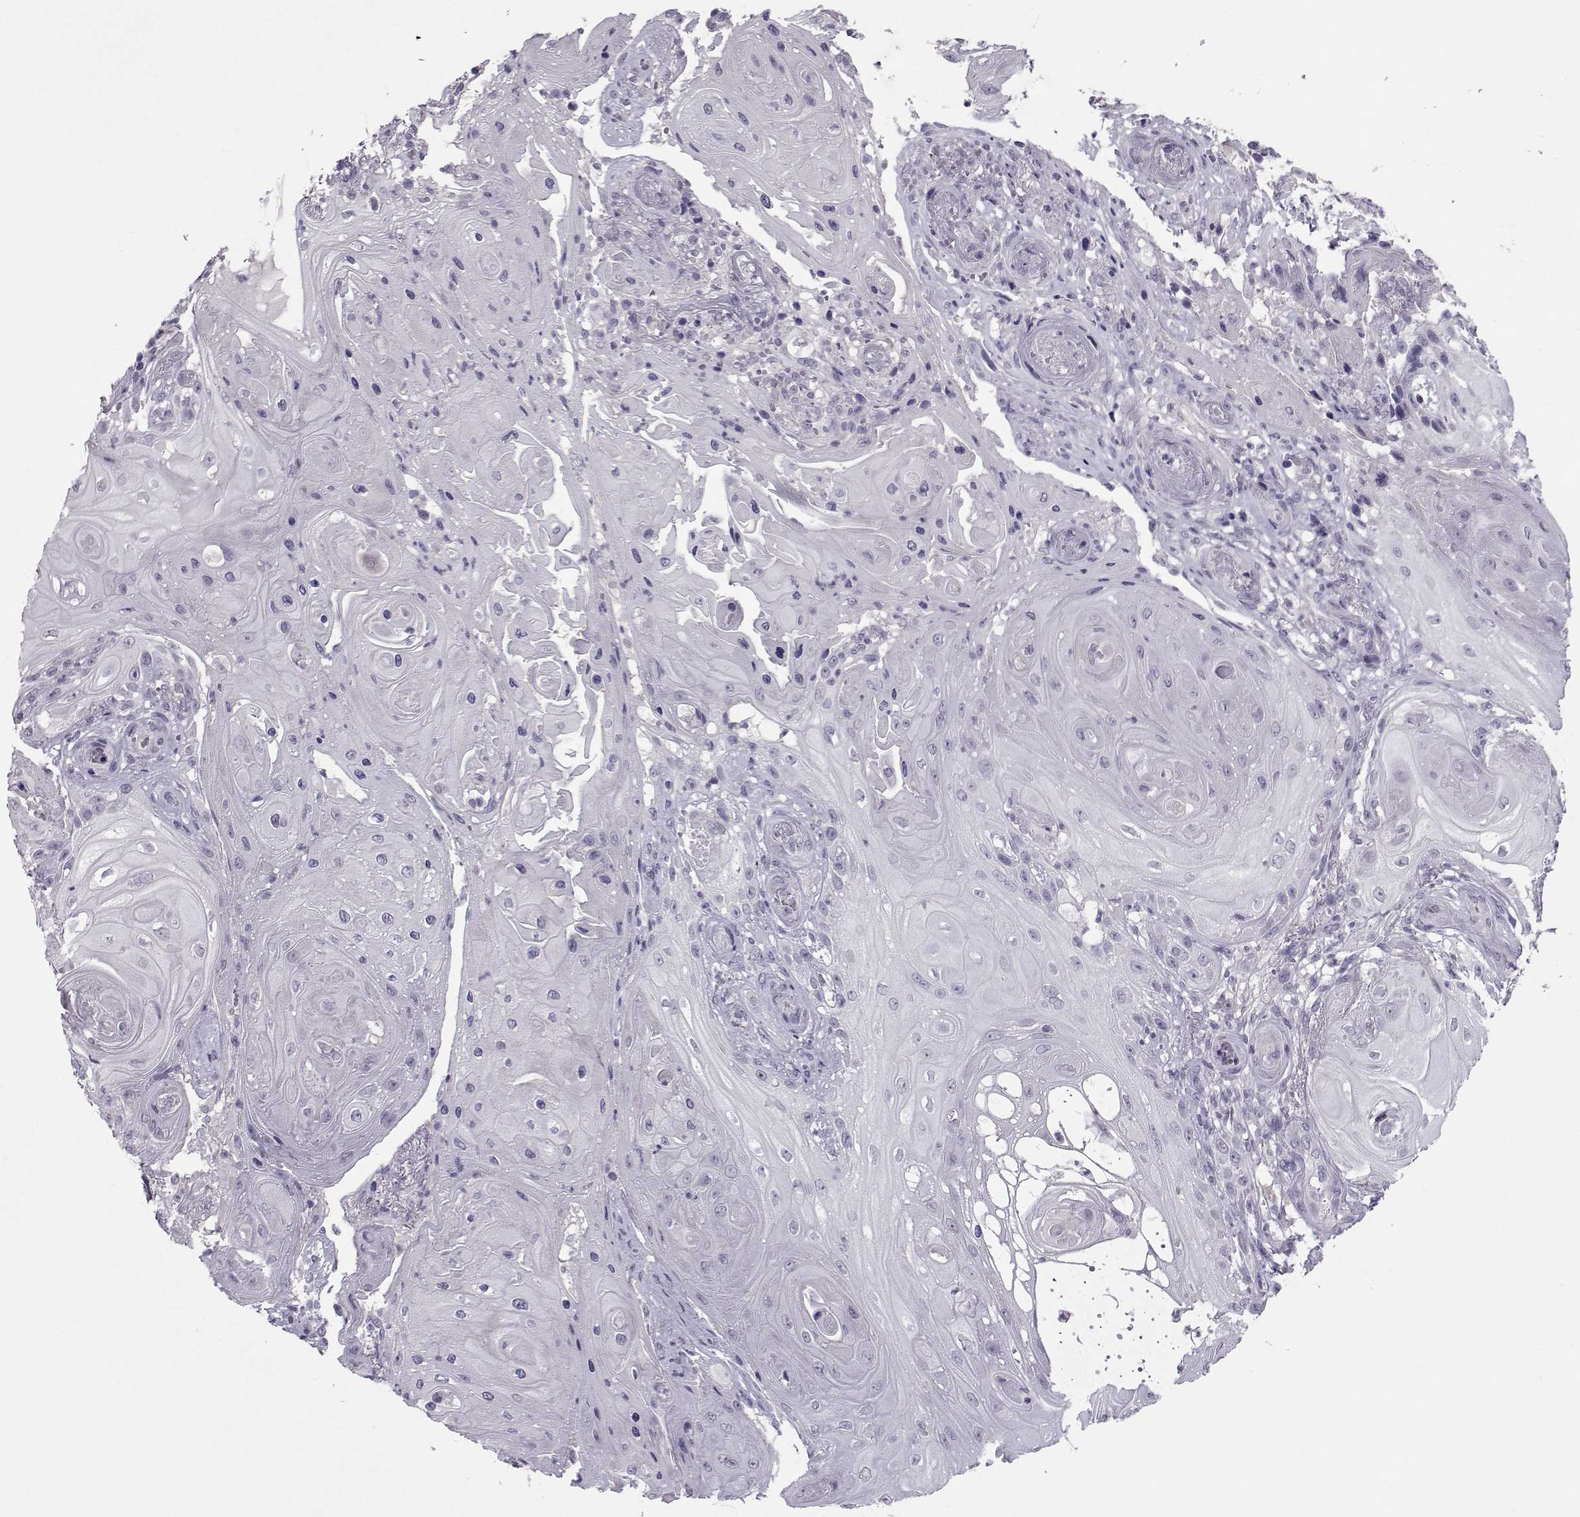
{"staining": {"intensity": "negative", "quantity": "none", "location": "none"}, "tissue": "skin cancer", "cell_type": "Tumor cells", "image_type": "cancer", "snomed": [{"axis": "morphology", "description": "Squamous cell carcinoma, NOS"}, {"axis": "topography", "description": "Skin"}], "caption": "A high-resolution photomicrograph shows immunohistochemistry staining of skin cancer (squamous cell carcinoma), which demonstrates no significant staining in tumor cells.", "gene": "ASRGL1", "patient": {"sex": "male", "age": 62}}